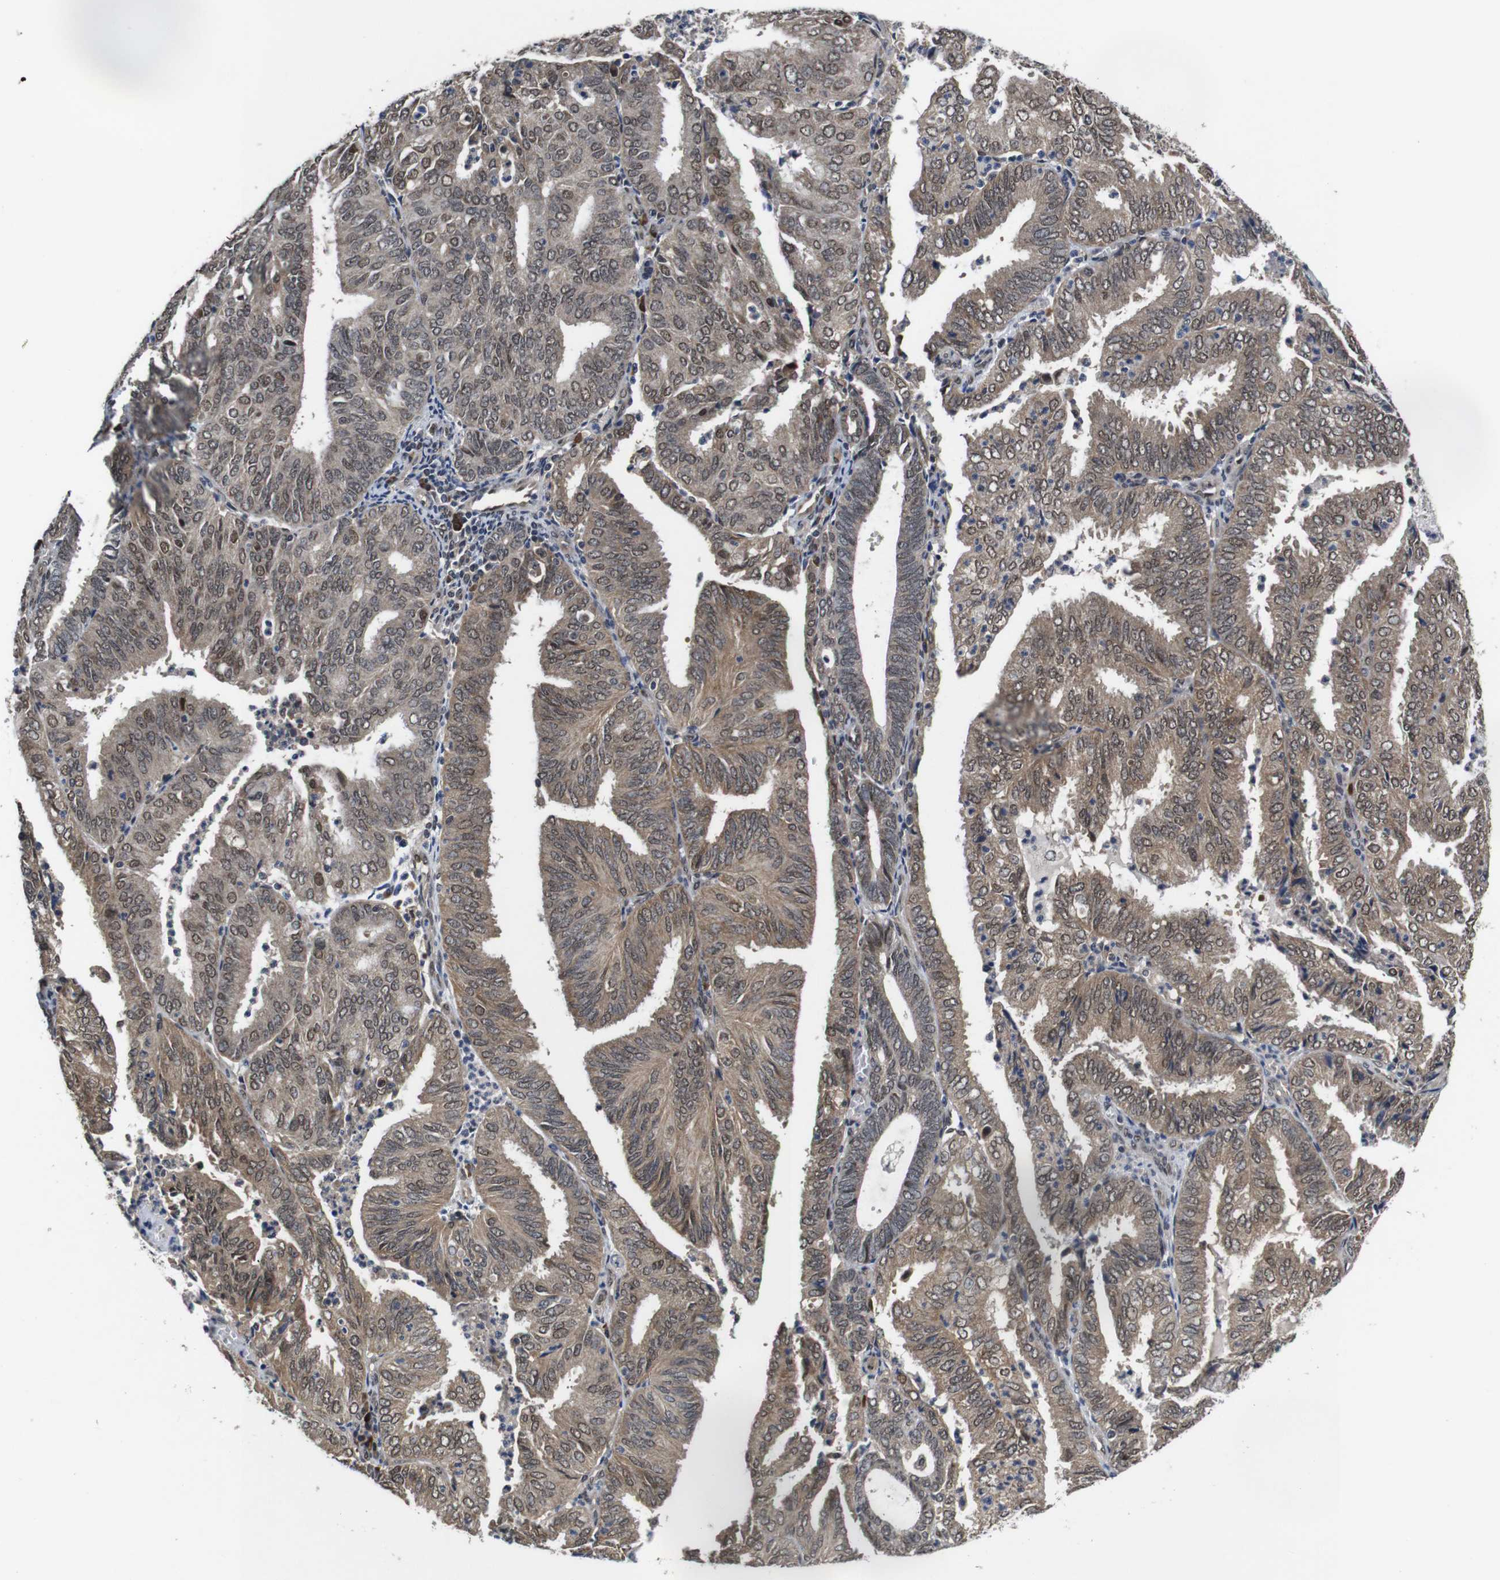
{"staining": {"intensity": "weak", "quantity": ">75%", "location": "cytoplasmic/membranous,nuclear"}, "tissue": "endometrial cancer", "cell_type": "Tumor cells", "image_type": "cancer", "snomed": [{"axis": "morphology", "description": "Adenocarcinoma, NOS"}, {"axis": "topography", "description": "Uterus"}], "caption": "Endometrial cancer (adenocarcinoma) stained with a brown dye reveals weak cytoplasmic/membranous and nuclear positive expression in about >75% of tumor cells.", "gene": "ZBTB46", "patient": {"sex": "female", "age": 60}}